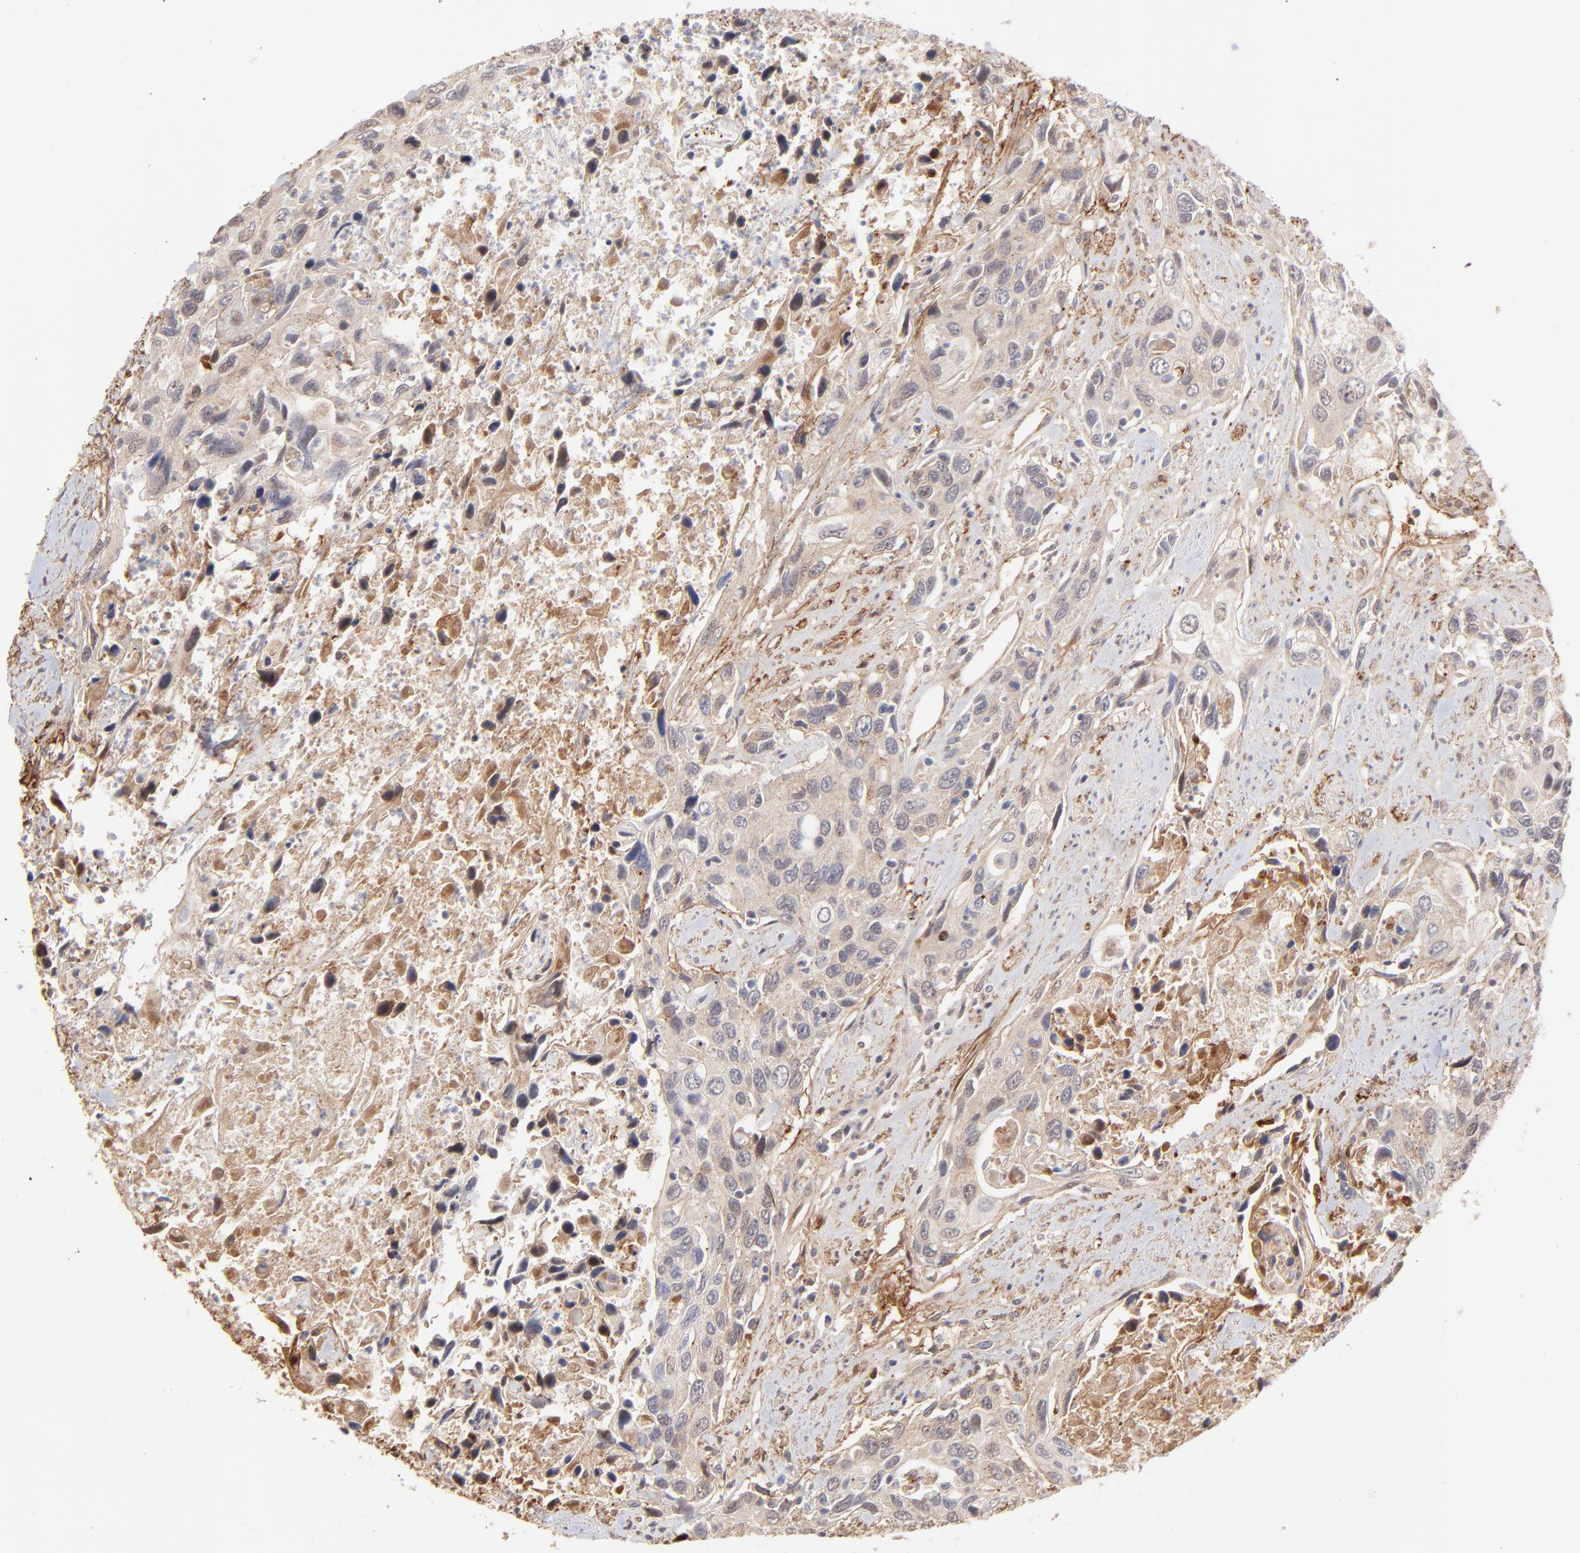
{"staining": {"intensity": "weak", "quantity": "25%-75%", "location": "cytoplasmic/membranous,nuclear"}, "tissue": "urothelial cancer", "cell_type": "Tumor cells", "image_type": "cancer", "snomed": [{"axis": "morphology", "description": "Urothelial carcinoma, High grade"}, {"axis": "topography", "description": "Urinary bladder"}], "caption": "Immunohistochemistry micrograph of neoplastic tissue: urothelial carcinoma (high-grade) stained using IHC demonstrates low levels of weak protein expression localized specifically in the cytoplasmic/membranous and nuclear of tumor cells, appearing as a cytoplasmic/membranous and nuclear brown color.", "gene": "PSMD14", "patient": {"sex": "male", "age": 71}}